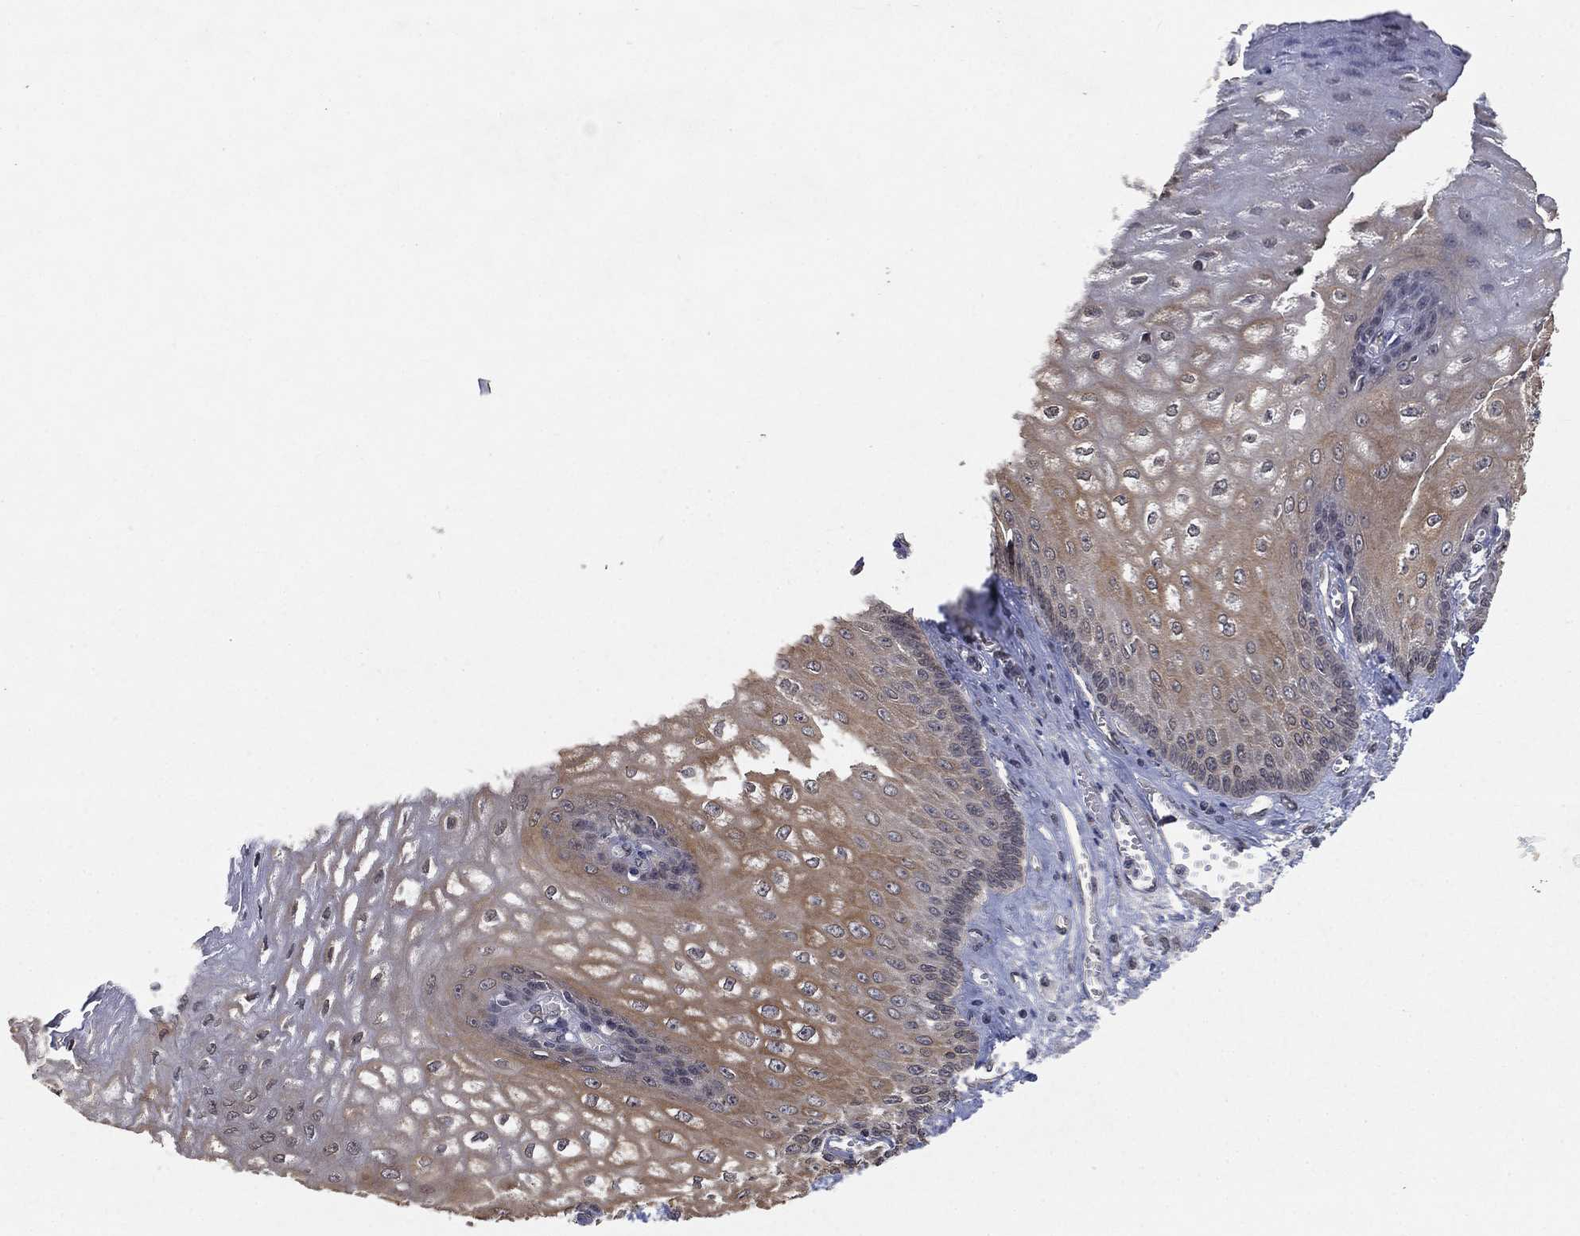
{"staining": {"intensity": "moderate", "quantity": "<25%", "location": "cytoplasmic/membranous"}, "tissue": "esophagus", "cell_type": "Squamous epithelial cells", "image_type": "normal", "snomed": [{"axis": "morphology", "description": "Normal tissue, NOS"}, {"axis": "topography", "description": "Esophagus"}], "caption": "Protein staining of benign esophagus demonstrates moderate cytoplasmic/membranous staining in about <25% of squamous epithelial cells. (DAB (3,3'-diaminobenzidine) = brown stain, brightfield microscopy at high magnification).", "gene": "UBA5", "patient": {"sex": "male", "age": 58}}